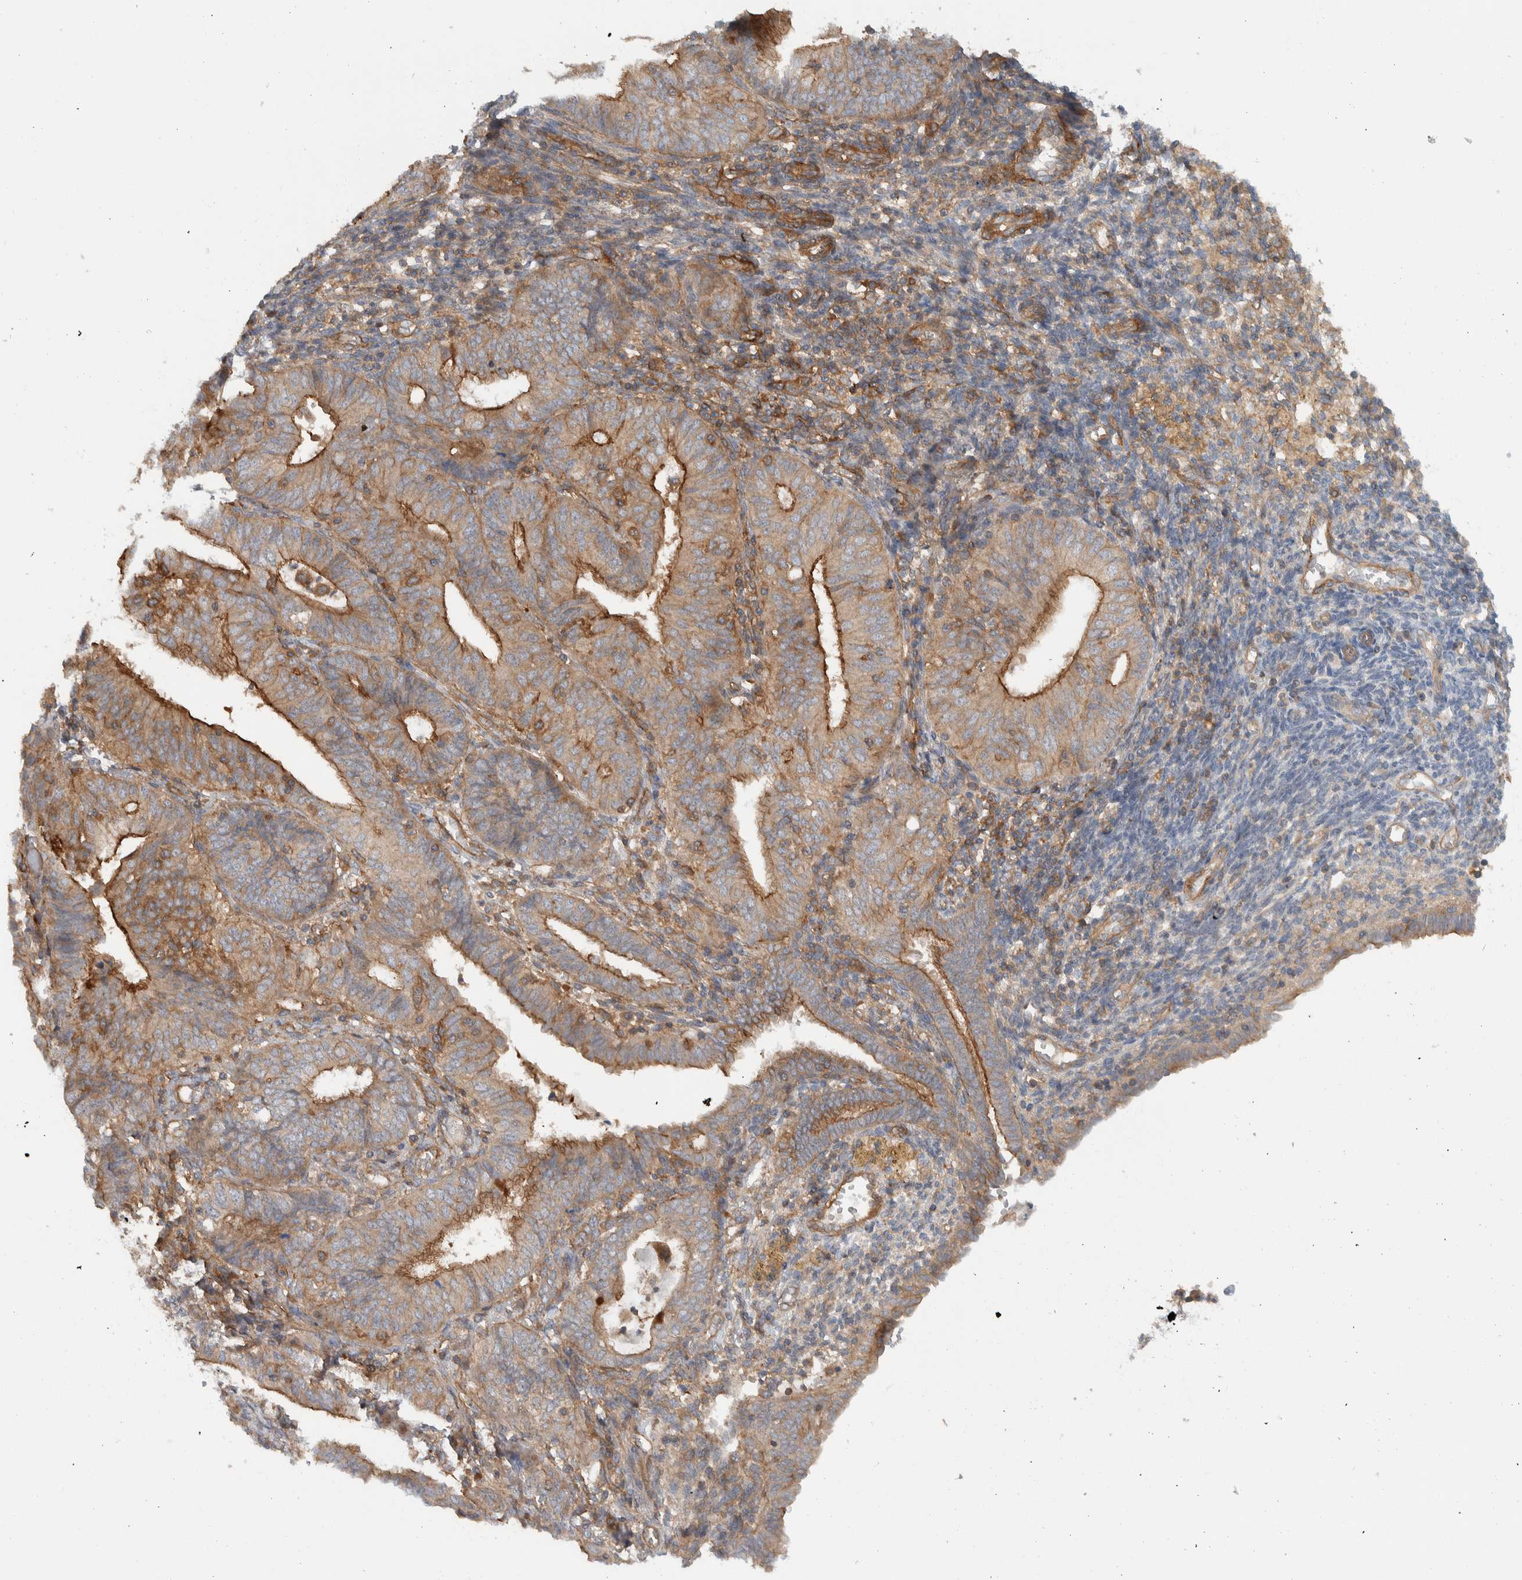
{"staining": {"intensity": "moderate", "quantity": ">75%", "location": "cytoplasmic/membranous"}, "tissue": "endometrial cancer", "cell_type": "Tumor cells", "image_type": "cancer", "snomed": [{"axis": "morphology", "description": "Adenocarcinoma, NOS"}, {"axis": "topography", "description": "Endometrium"}], "caption": "Human endometrial cancer (adenocarcinoma) stained with a protein marker displays moderate staining in tumor cells.", "gene": "MPRIP", "patient": {"sex": "female", "age": 58}}